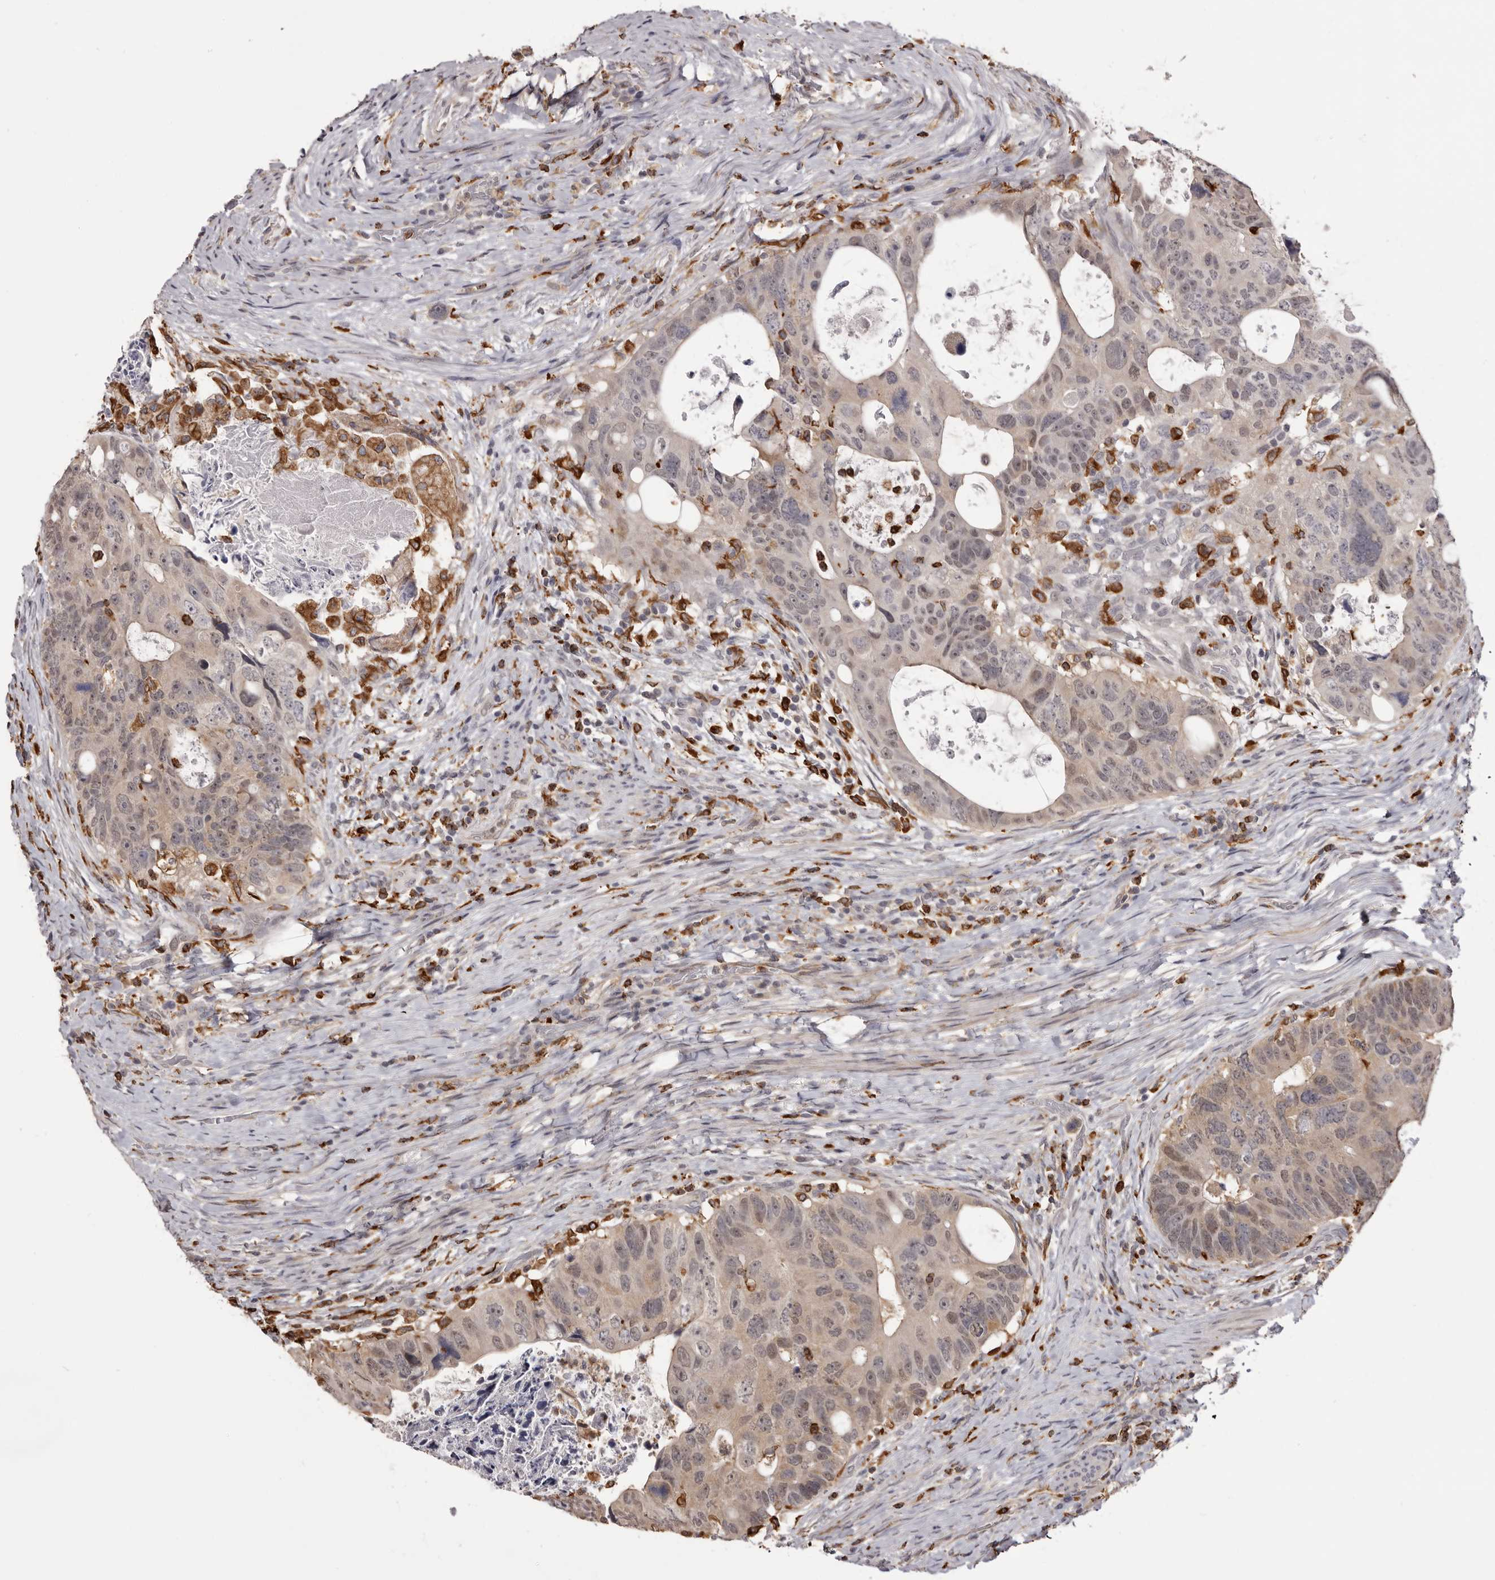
{"staining": {"intensity": "weak", "quantity": "25%-75%", "location": "cytoplasmic/membranous"}, "tissue": "colorectal cancer", "cell_type": "Tumor cells", "image_type": "cancer", "snomed": [{"axis": "morphology", "description": "Adenocarcinoma, NOS"}, {"axis": "topography", "description": "Rectum"}], "caption": "Protein expression analysis of adenocarcinoma (colorectal) shows weak cytoplasmic/membranous staining in approximately 25%-75% of tumor cells.", "gene": "TNNI1", "patient": {"sex": "male", "age": 59}}